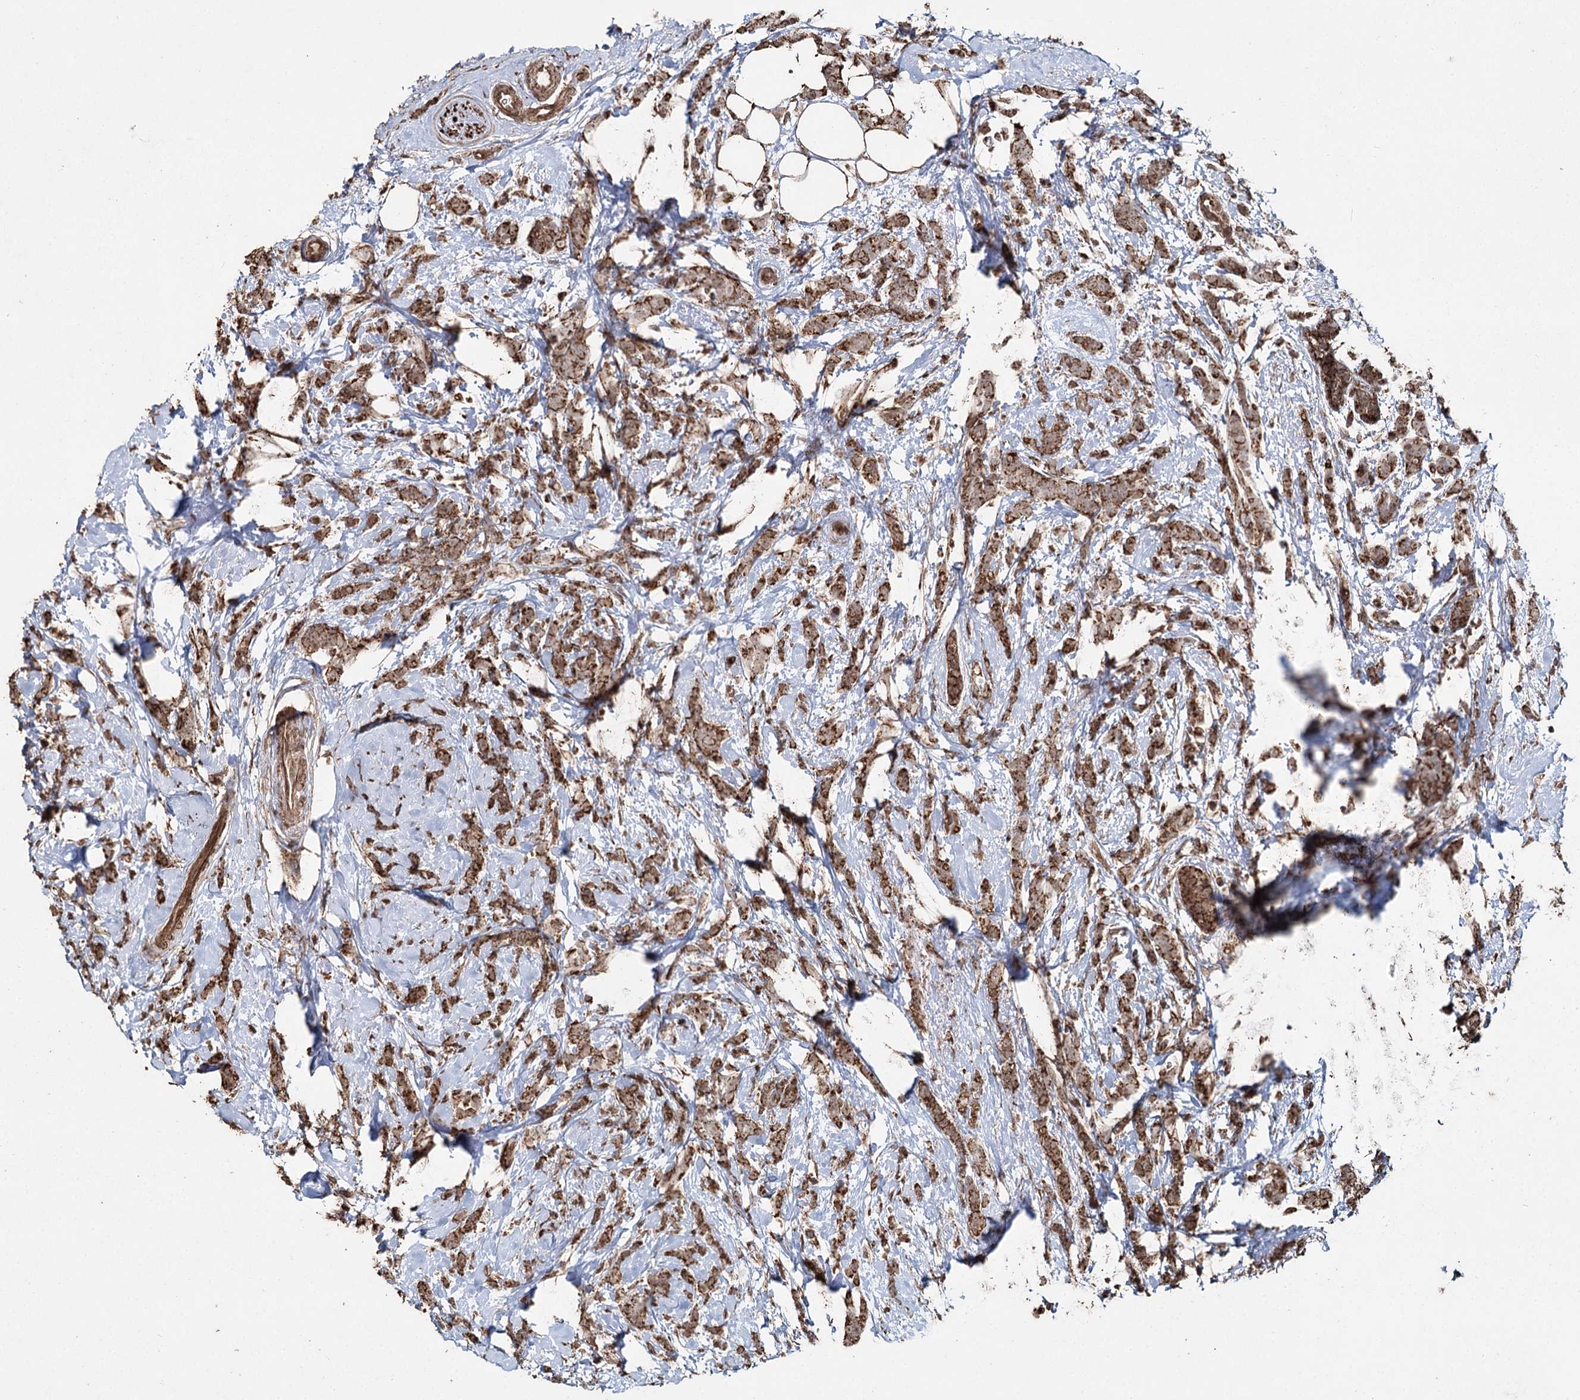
{"staining": {"intensity": "moderate", "quantity": ">75%", "location": "cytoplasmic/membranous"}, "tissue": "breast cancer", "cell_type": "Tumor cells", "image_type": "cancer", "snomed": [{"axis": "morphology", "description": "Lobular carcinoma"}, {"axis": "topography", "description": "Breast"}], "caption": "The image displays staining of breast lobular carcinoma, revealing moderate cytoplasmic/membranous protein expression (brown color) within tumor cells.", "gene": "SLF2", "patient": {"sex": "female", "age": 58}}